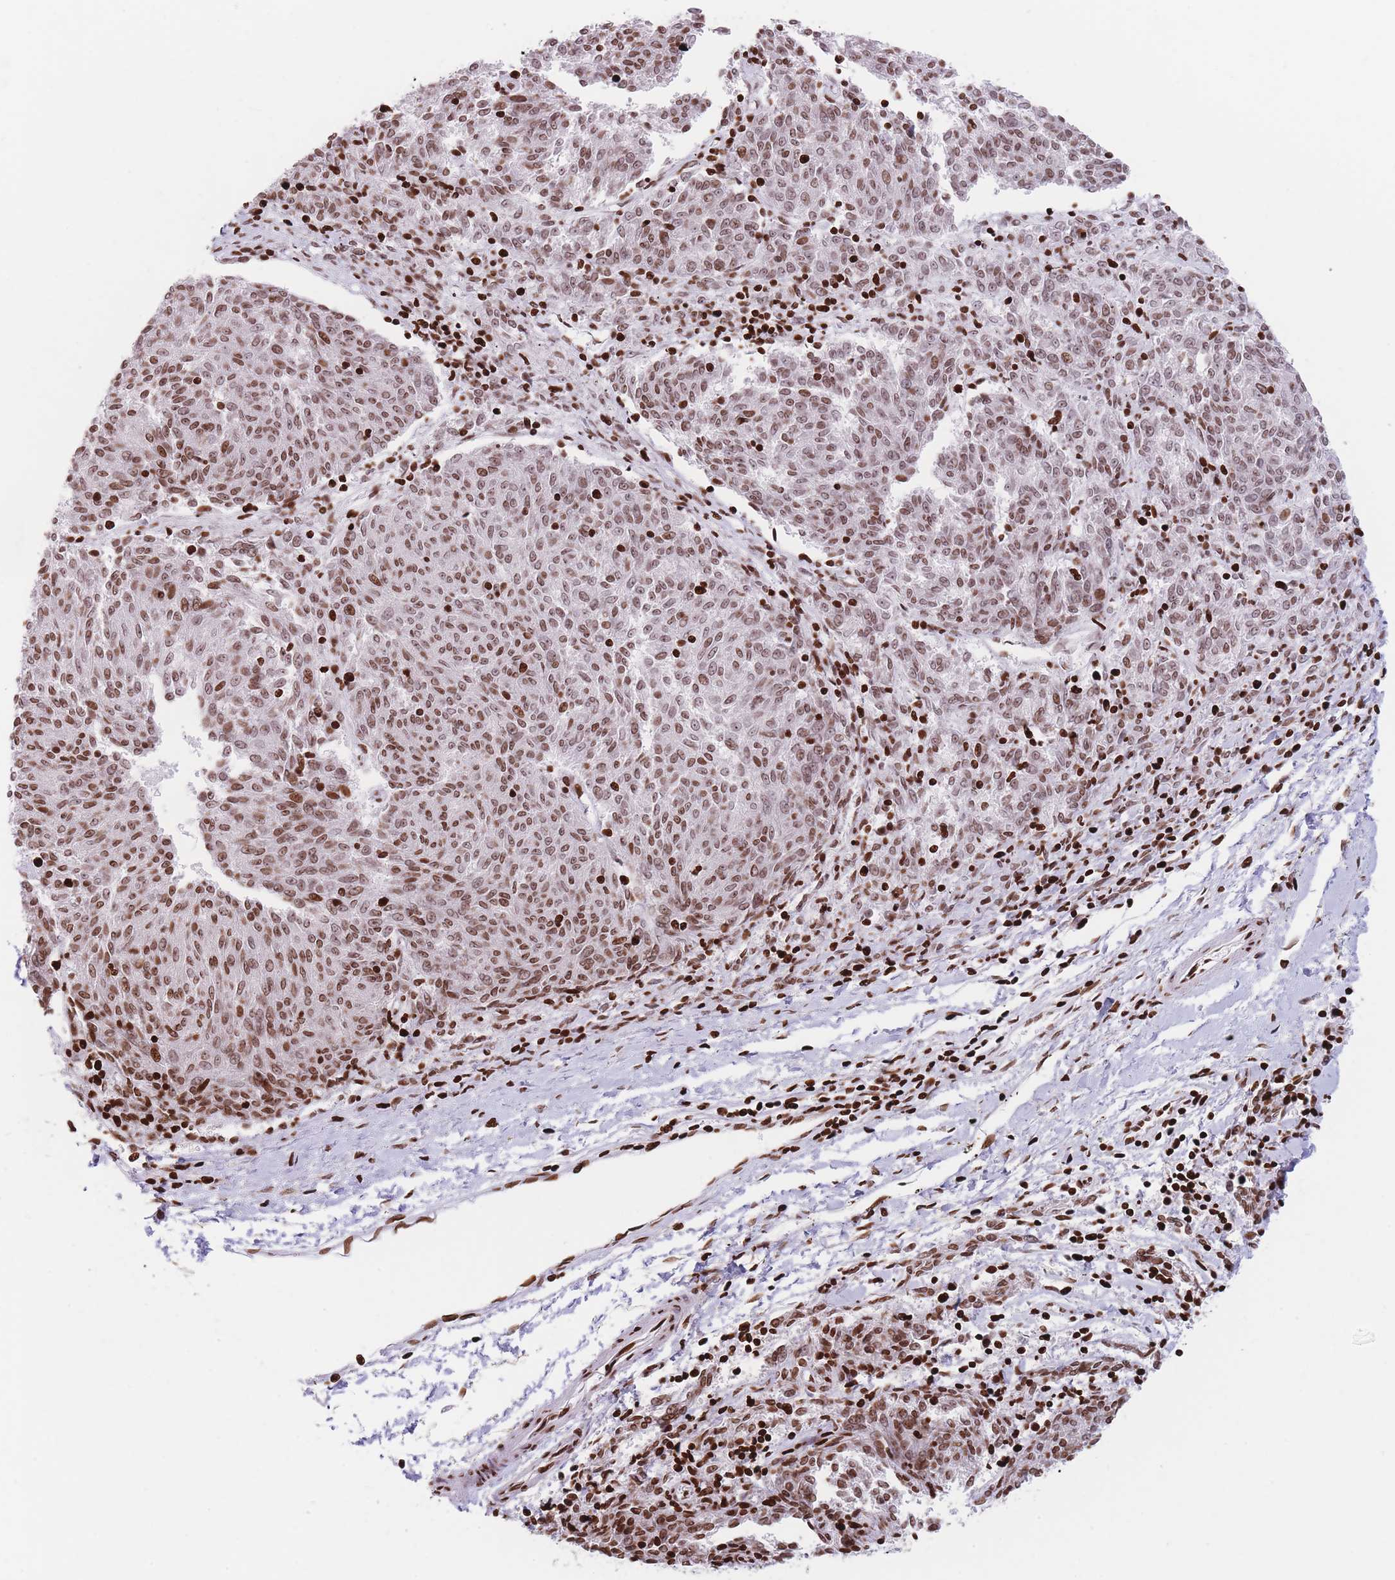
{"staining": {"intensity": "moderate", "quantity": ">75%", "location": "nuclear"}, "tissue": "melanoma", "cell_type": "Tumor cells", "image_type": "cancer", "snomed": [{"axis": "morphology", "description": "Malignant melanoma, NOS"}, {"axis": "topography", "description": "Skin"}], "caption": "Immunohistochemistry (IHC) photomicrograph of neoplastic tissue: human melanoma stained using immunohistochemistry (IHC) reveals medium levels of moderate protein expression localized specifically in the nuclear of tumor cells, appearing as a nuclear brown color.", "gene": "AK9", "patient": {"sex": "female", "age": 72}}